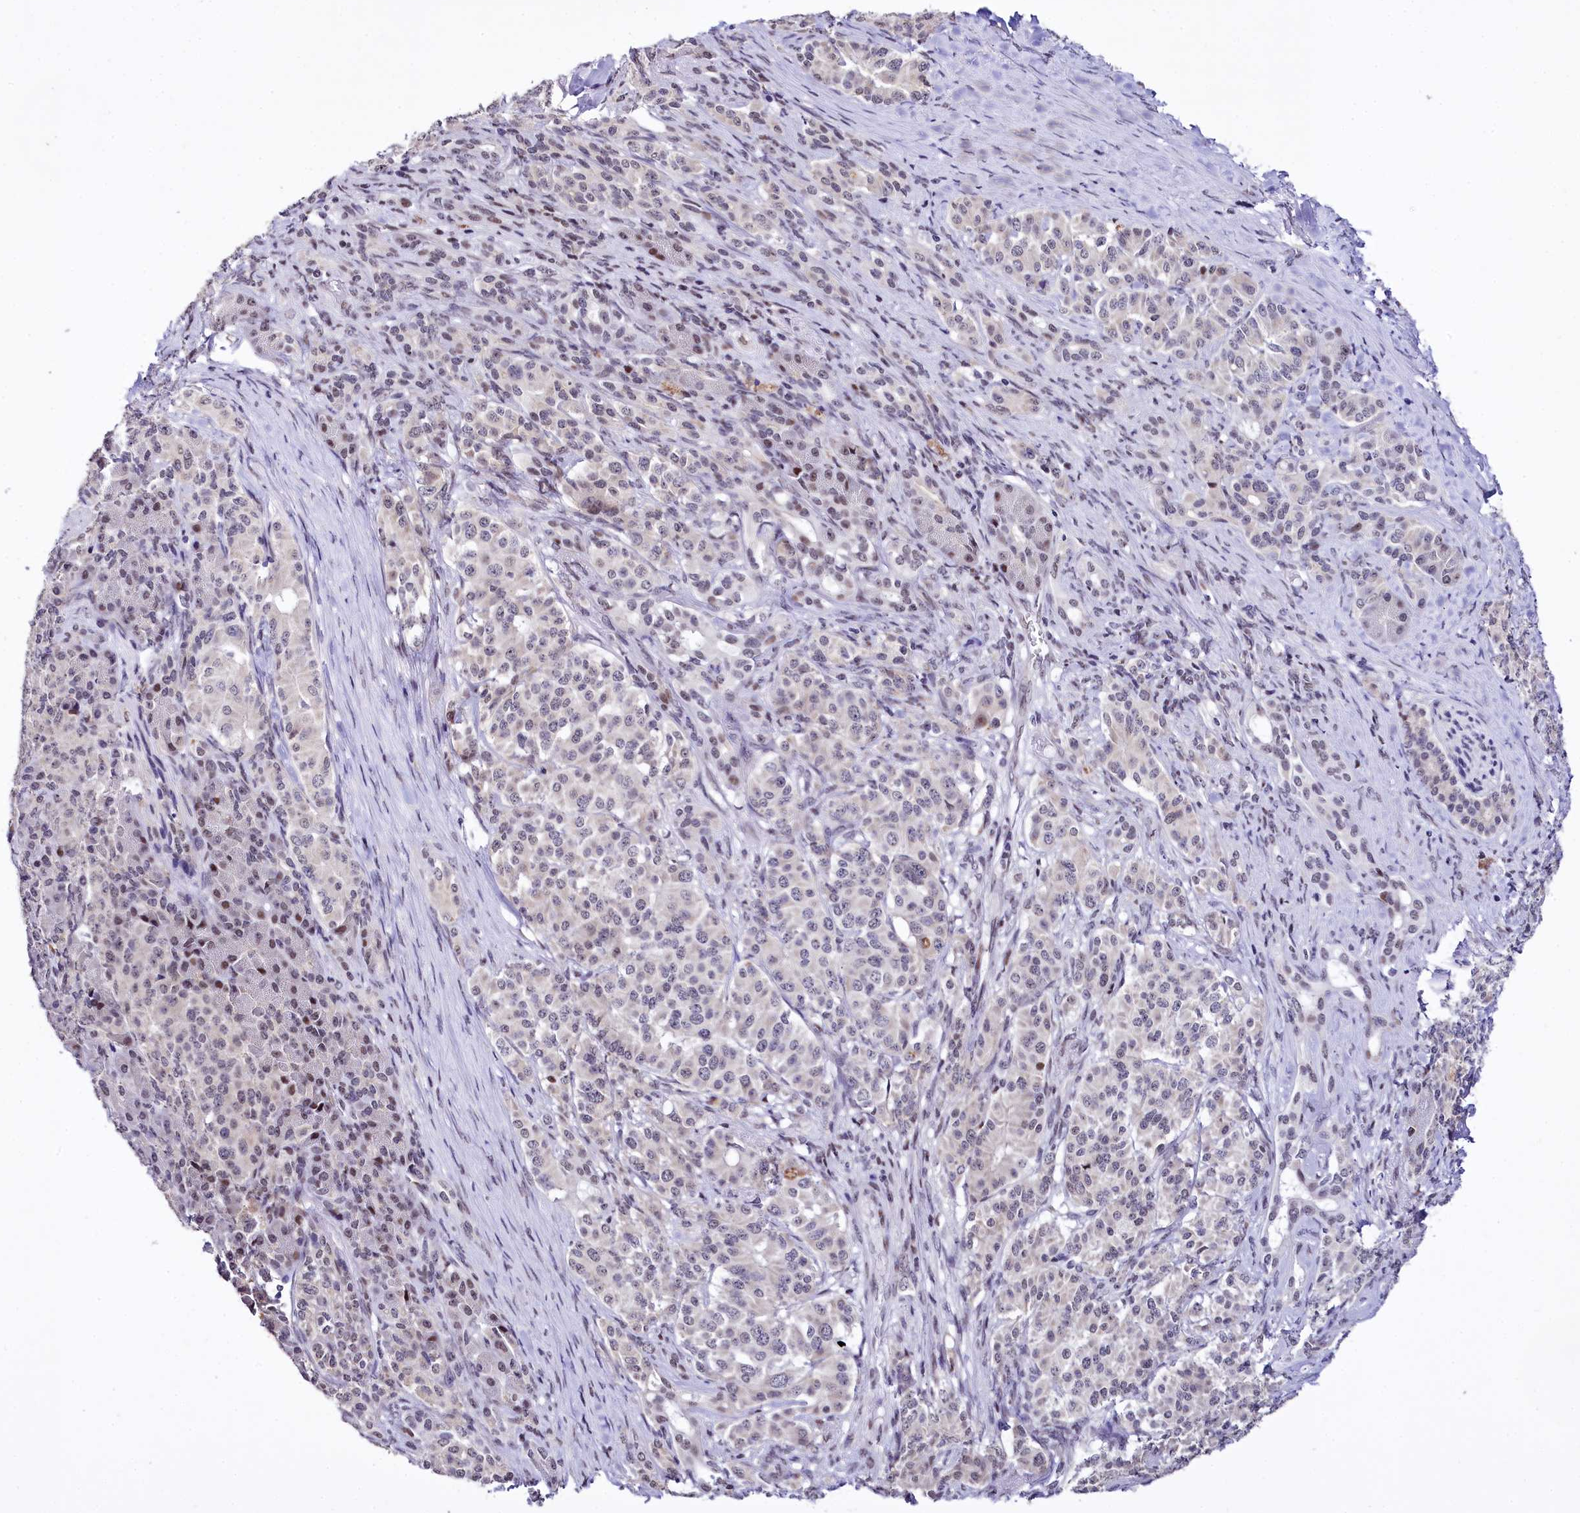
{"staining": {"intensity": "moderate", "quantity": "25%-75%", "location": "nuclear"}, "tissue": "pancreatic cancer", "cell_type": "Tumor cells", "image_type": "cancer", "snomed": [{"axis": "morphology", "description": "Adenocarcinoma, NOS"}, {"axis": "topography", "description": "Pancreas"}], "caption": "Protein expression analysis of adenocarcinoma (pancreatic) demonstrates moderate nuclear staining in approximately 25%-75% of tumor cells. The staining was performed using DAB to visualize the protein expression in brown, while the nuclei were stained in blue with hematoxylin (Magnification: 20x).", "gene": "SPATS2", "patient": {"sex": "female", "age": 74}}